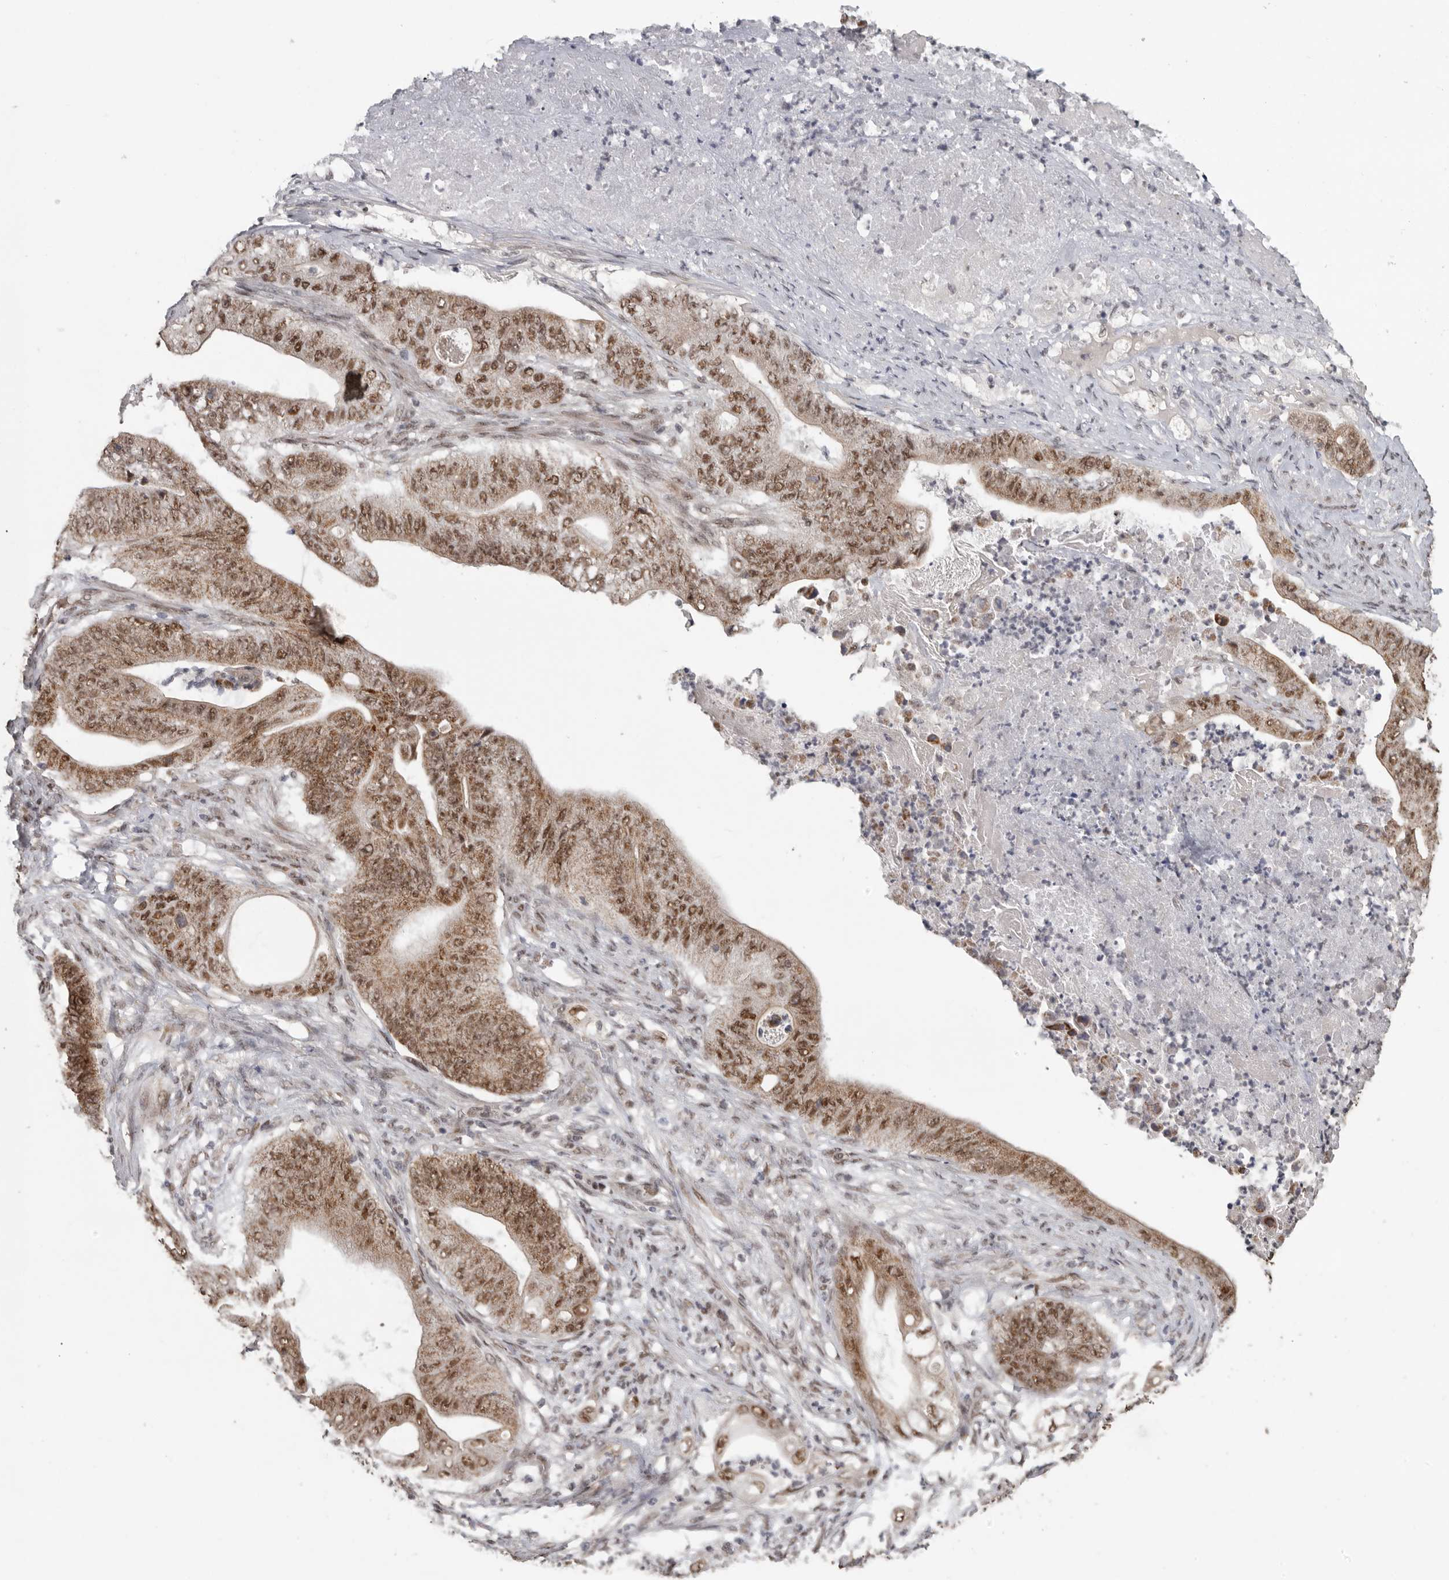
{"staining": {"intensity": "moderate", "quantity": ">75%", "location": "cytoplasmic/membranous,nuclear"}, "tissue": "stomach cancer", "cell_type": "Tumor cells", "image_type": "cancer", "snomed": [{"axis": "morphology", "description": "Adenocarcinoma, NOS"}, {"axis": "topography", "description": "Stomach"}], "caption": "Immunohistochemical staining of stomach cancer (adenocarcinoma) reveals medium levels of moderate cytoplasmic/membranous and nuclear positivity in approximately >75% of tumor cells. (Brightfield microscopy of DAB IHC at high magnification).", "gene": "PPP1R10", "patient": {"sex": "female", "age": 73}}